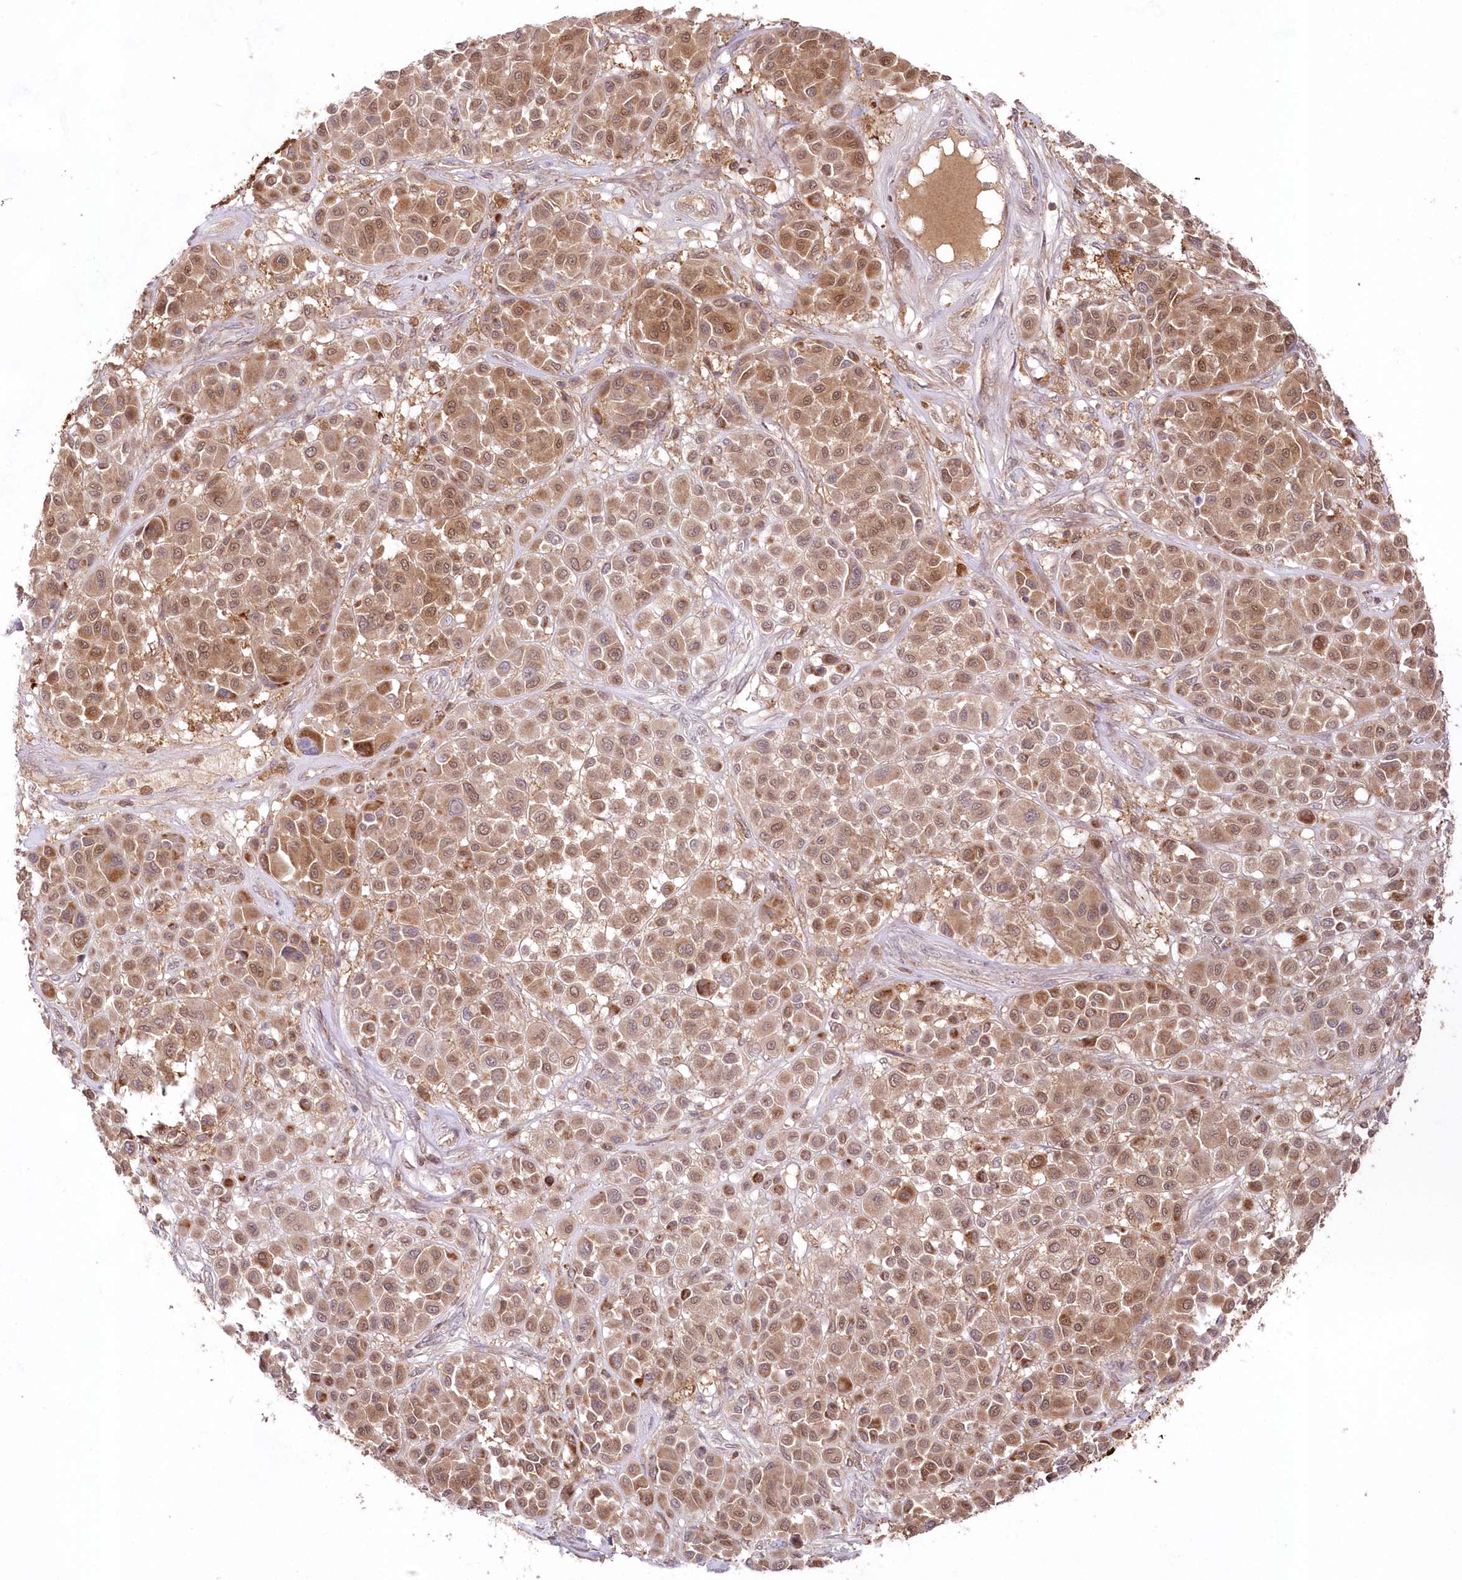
{"staining": {"intensity": "moderate", "quantity": ">75%", "location": "cytoplasmic/membranous,nuclear"}, "tissue": "melanoma", "cell_type": "Tumor cells", "image_type": "cancer", "snomed": [{"axis": "morphology", "description": "Malignant melanoma, Metastatic site"}, {"axis": "topography", "description": "Soft tissue"}], "caption": "Immunohistochemistry photomicrograph of neoplastic tissue: human melanoma stained using immunohistochemistry (IHC) displays medium levels of moderate protein expression localized specifically in the cytoplasmic/membranous and nuclear of tumor cells, appearing as a cytoplasmic/membranous and nuclear brown color.", "gene": "IMPA1", "patient": {"sex": "male", "age": 41}}